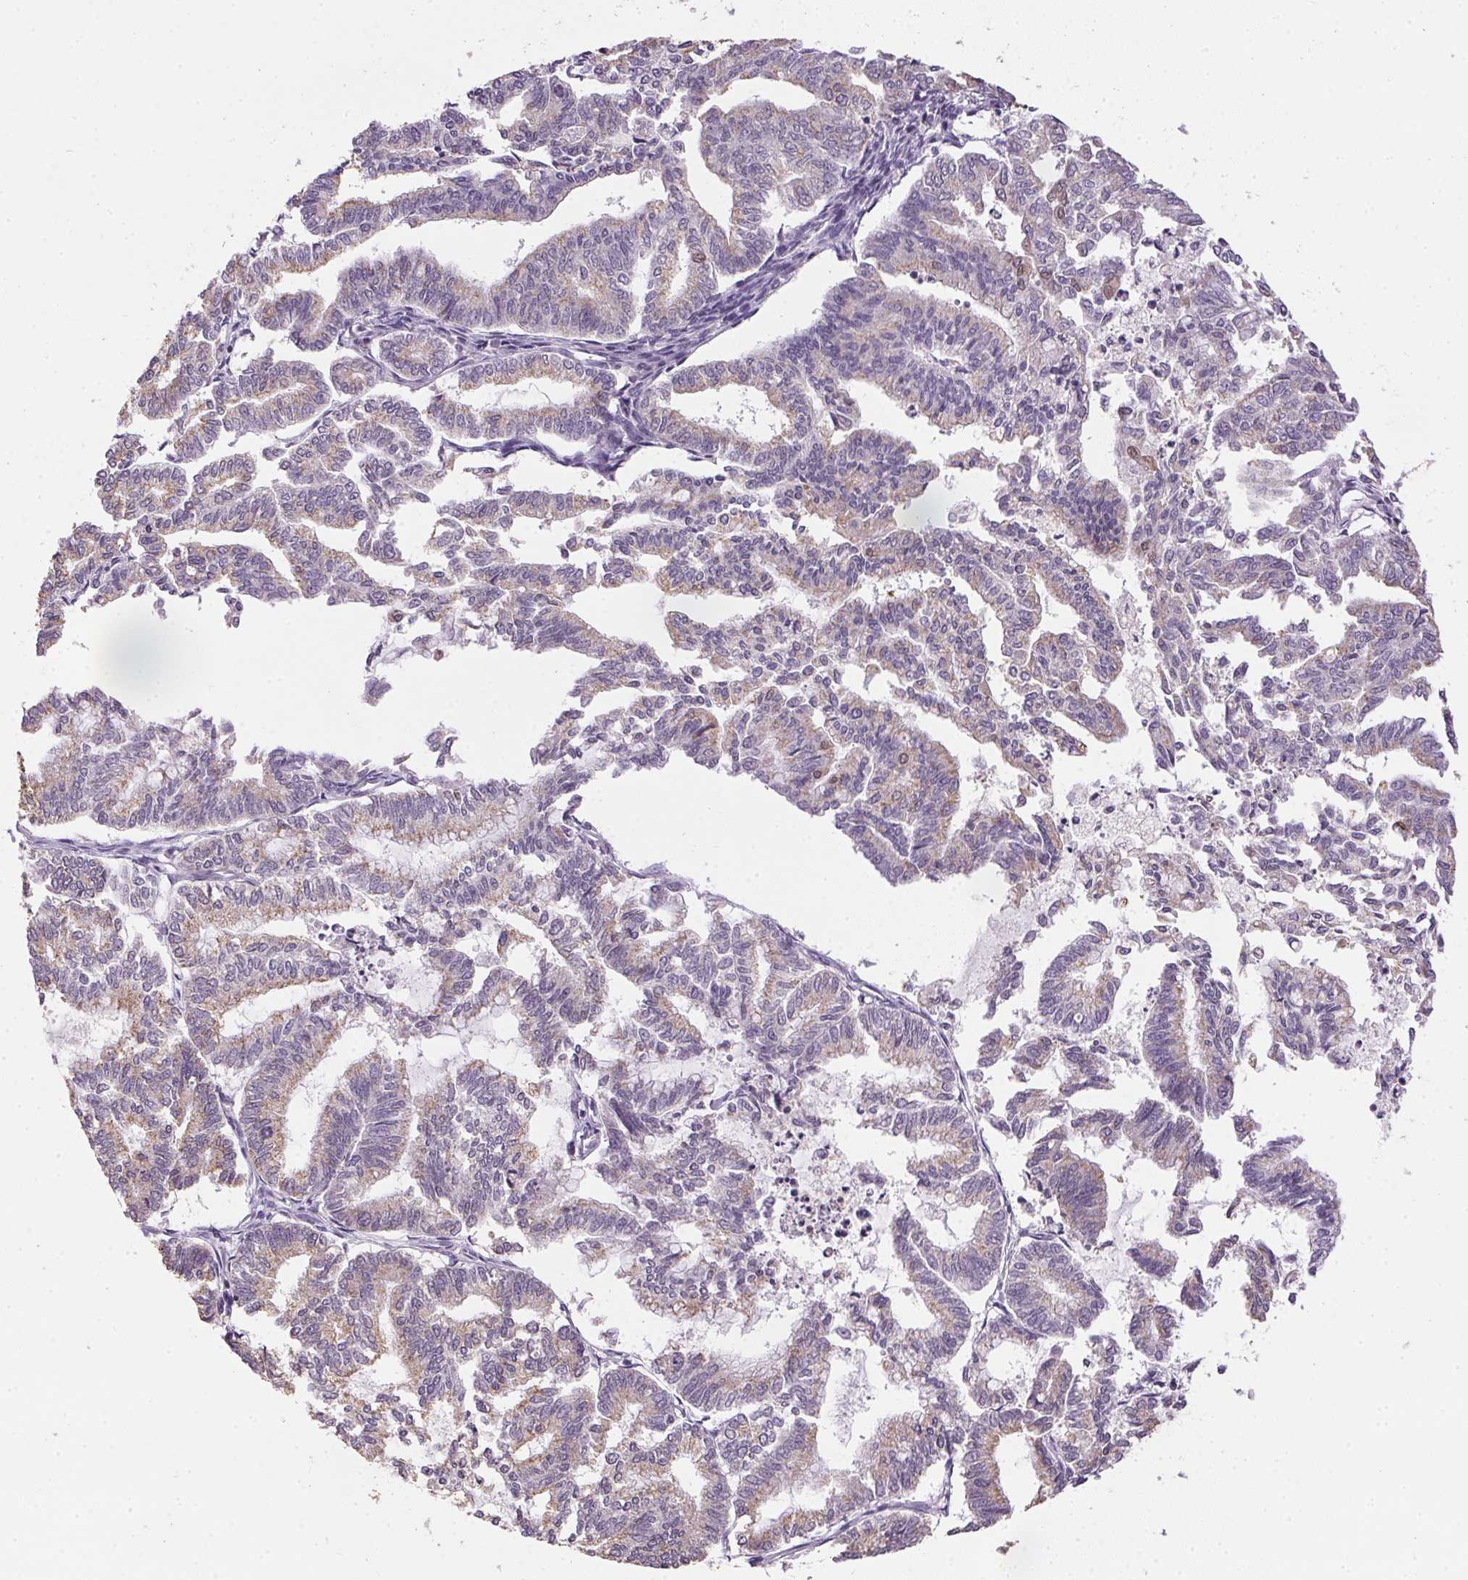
{"staining": {"intensity": "weak", "quantity": "25%-75%", "location": "cytoplasmic/membranous"}, "tissue": "endometrial cancer", "cell_type": "Tumor cells", "image_type": "cancer", "snomed": [{"axis": "morphology", "description": "Adenocarcinoma, NOS"}, {"axis": "topography", "description": "Endometrium"}], "caption": "IHC (DAB) staining of human adenocarcinoma (endometrial) shows weak cytoplasmic/membranous protein positivity in approximately 25%-75% of tumor cells. (DAB = brown stain, brightfield microscopy at high magnification).", "gene": "SPACA9", "patient": {"sex": "female", "age": 79}}